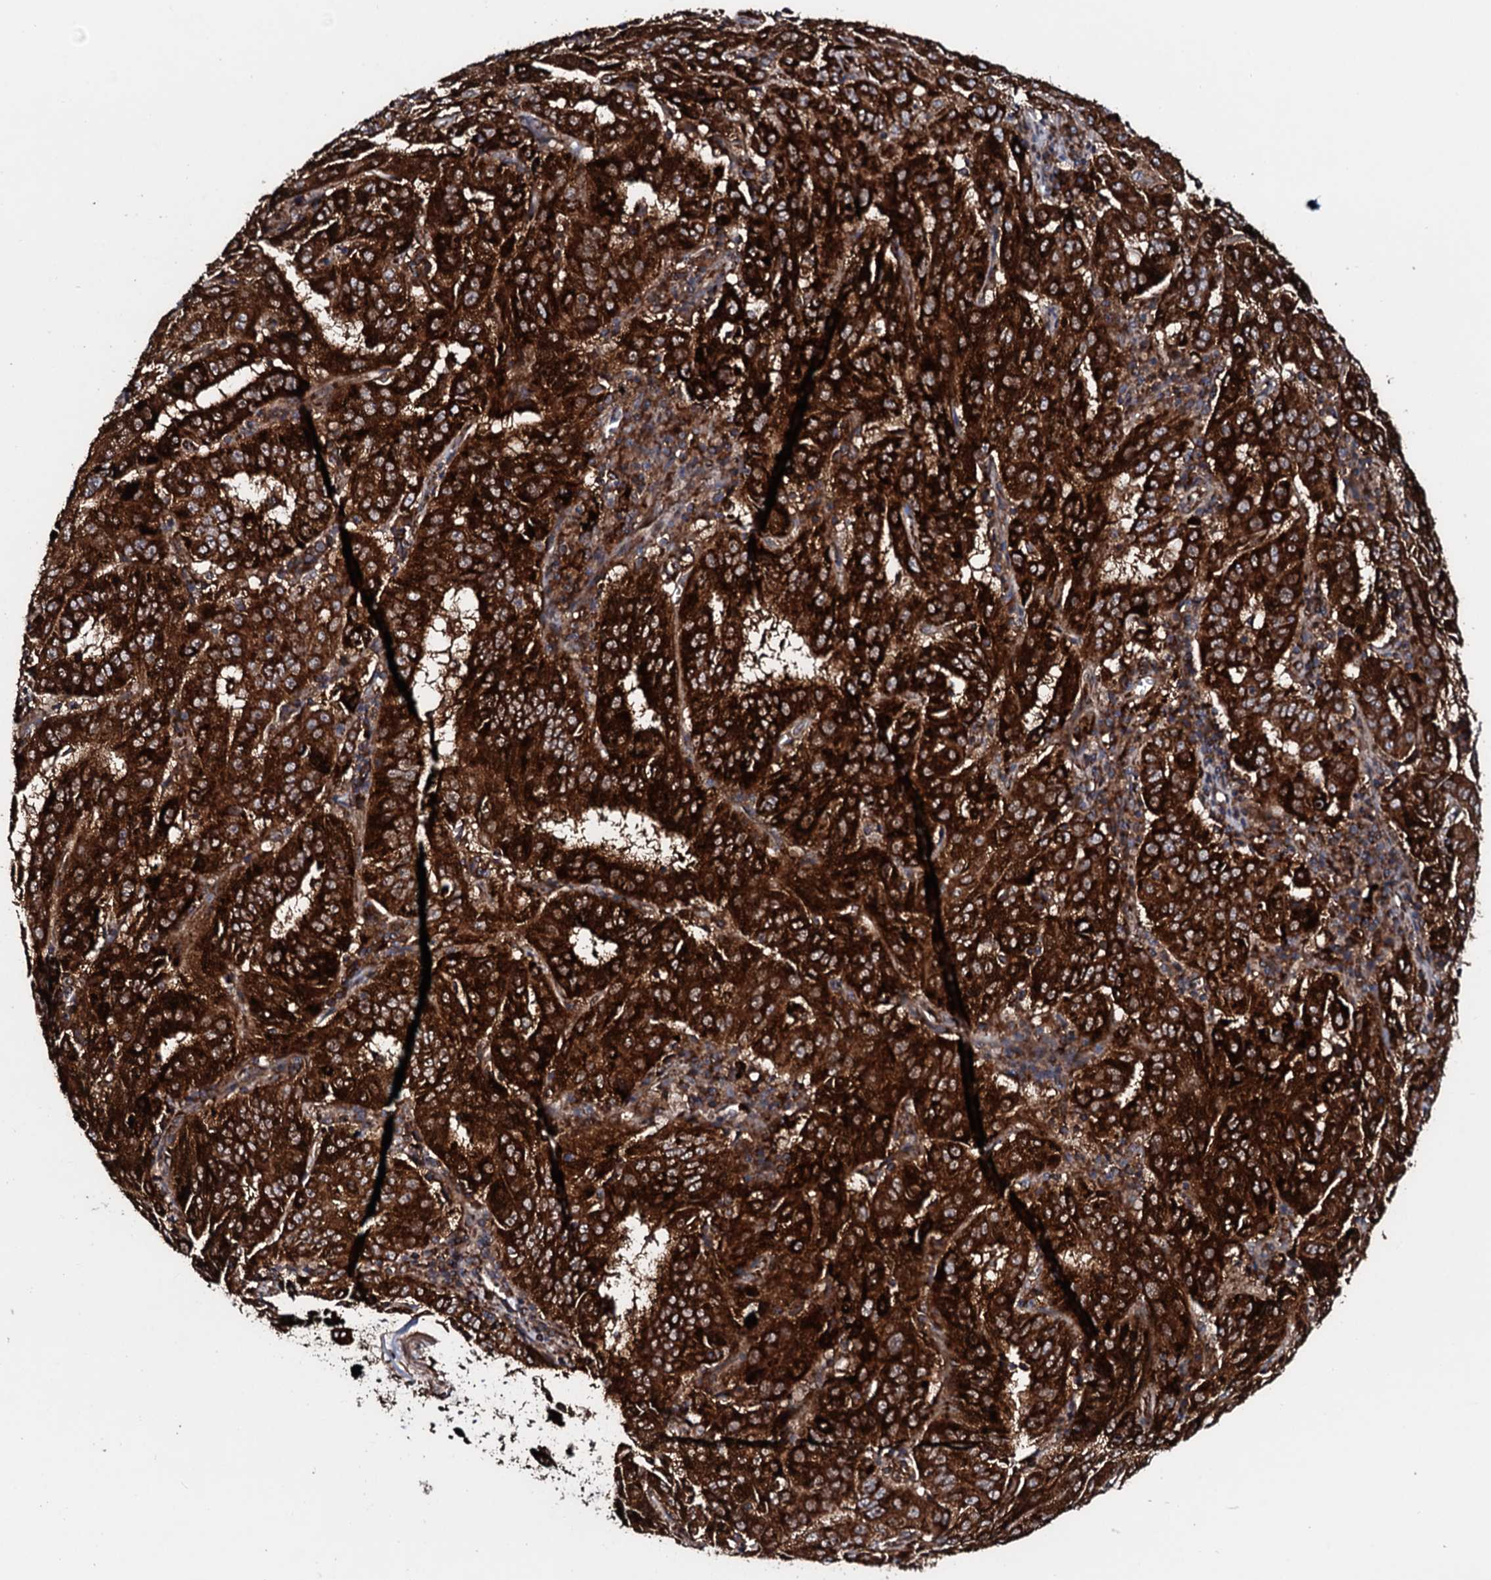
{"staining": {"intensity": "strong", "quantity": ">75%", "location": "cytoplasmic/membranous"}, "tissue": "pancreatic cancer", "cell_type": "Tumor cells", "image_type": "cancer", "snomed": [{"axis": "morphology", "description": "Adenocarcinoma, NOS"}, {"axis": "topography", "description": "Pancreas"}], "caption": "A micrograph showing strong cytoplasmic/membranous positivity in about >75% of tumor cells in pancreatic adenocarcinoma, as visualized by brown immunohistochemical staining.", "gene": "SDHAF2", "patient": {"sex": "male", "age": 63}}